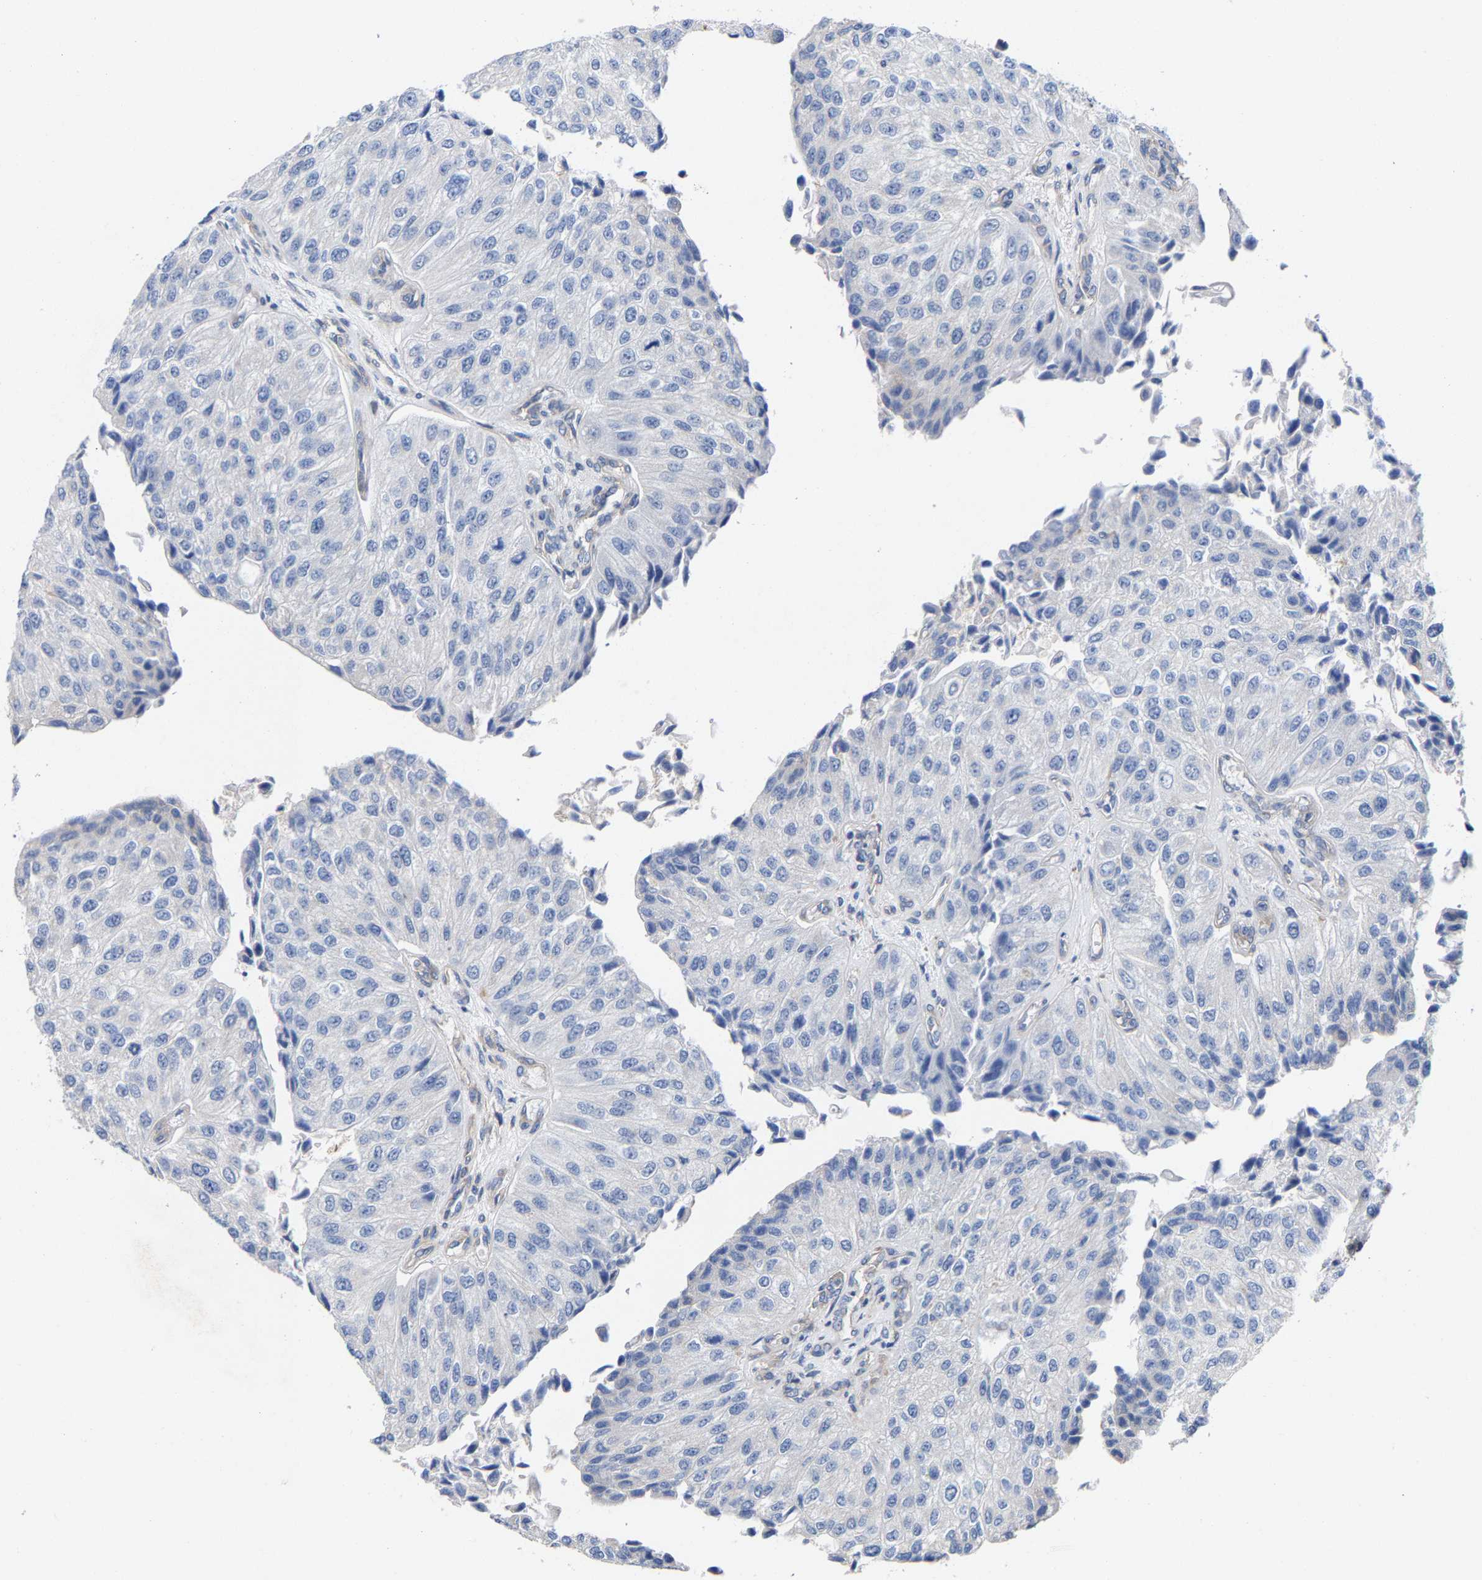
{"staining": {"intensity": "negative", "quantity": "none", "location": "none"}, "tissue": "urothelial cancer", "cell_type": "Tumor cells", "image_type": "cancer", "snomed": [{"axis": "morphology", "description": "Urothelial carcinoma, High grade"}, {"axis": "topography", "description": "Kidney"}, {"axis": "topography", "description": "Urinary bladder"}], "caption": "Tumor cells are negative for protein expression in human high-grade urothelial carcinoma.", "gene": "PPP1R15A", "patient": {"sex": "male", "age": 77}}